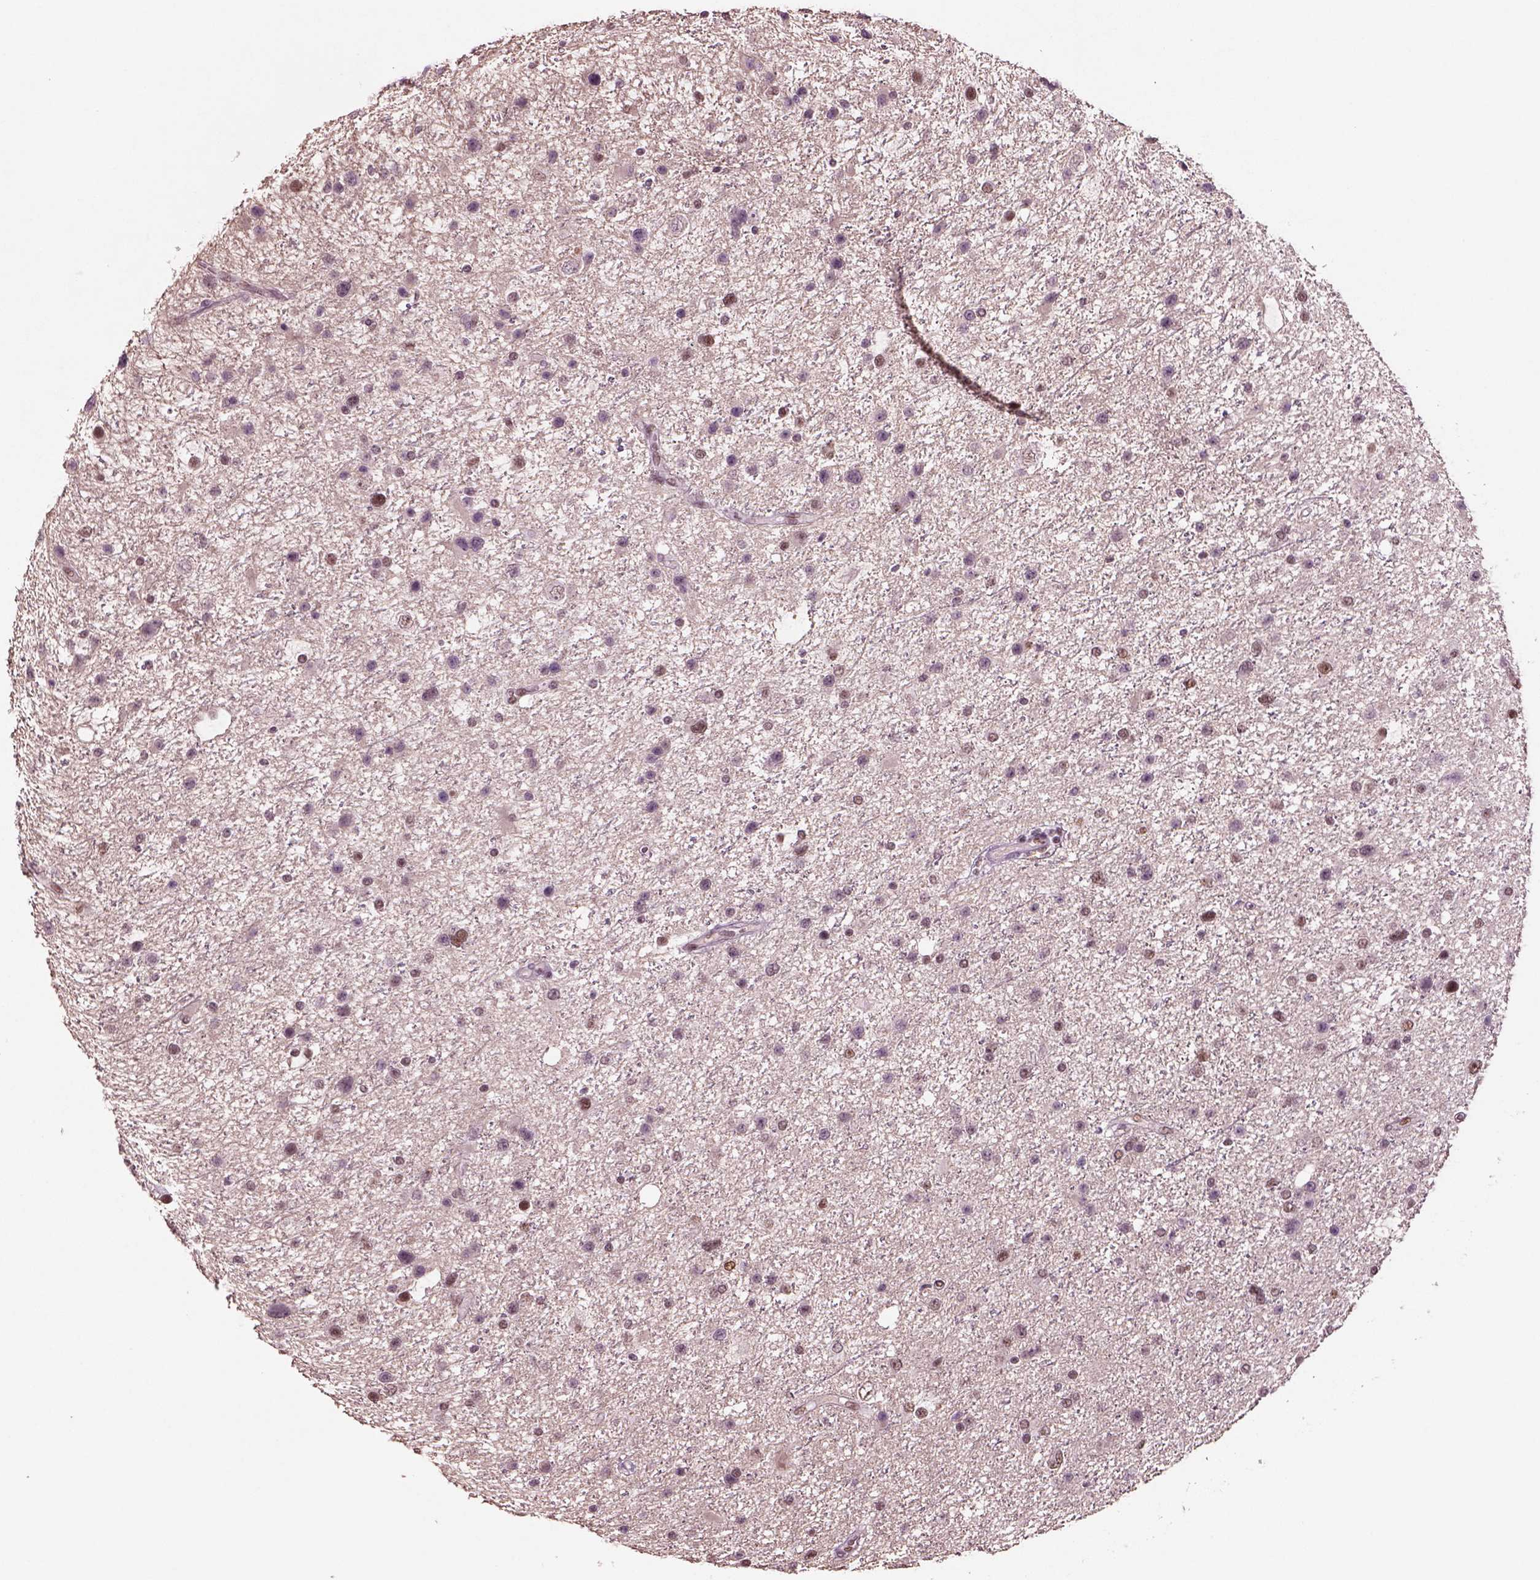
{"staining": {"intensity": "moderate", "quantity": "<25%", "location": "nuclear"}, "tissue": "glioma", "cell_type": "Tumor cells", "image_type": "cancer", "snomed": [{"axis": "morphology", "description": "Glioma, malignant, Low grade"}, {"axis": "topography", "description": "Brain"}], "caption": "Protein staining of glioma tissue shows moderate nuclear expression in about <25% of tumor cells.", "gene": "SEPHS1", "patient": {"sex": "female", "age": 32}}